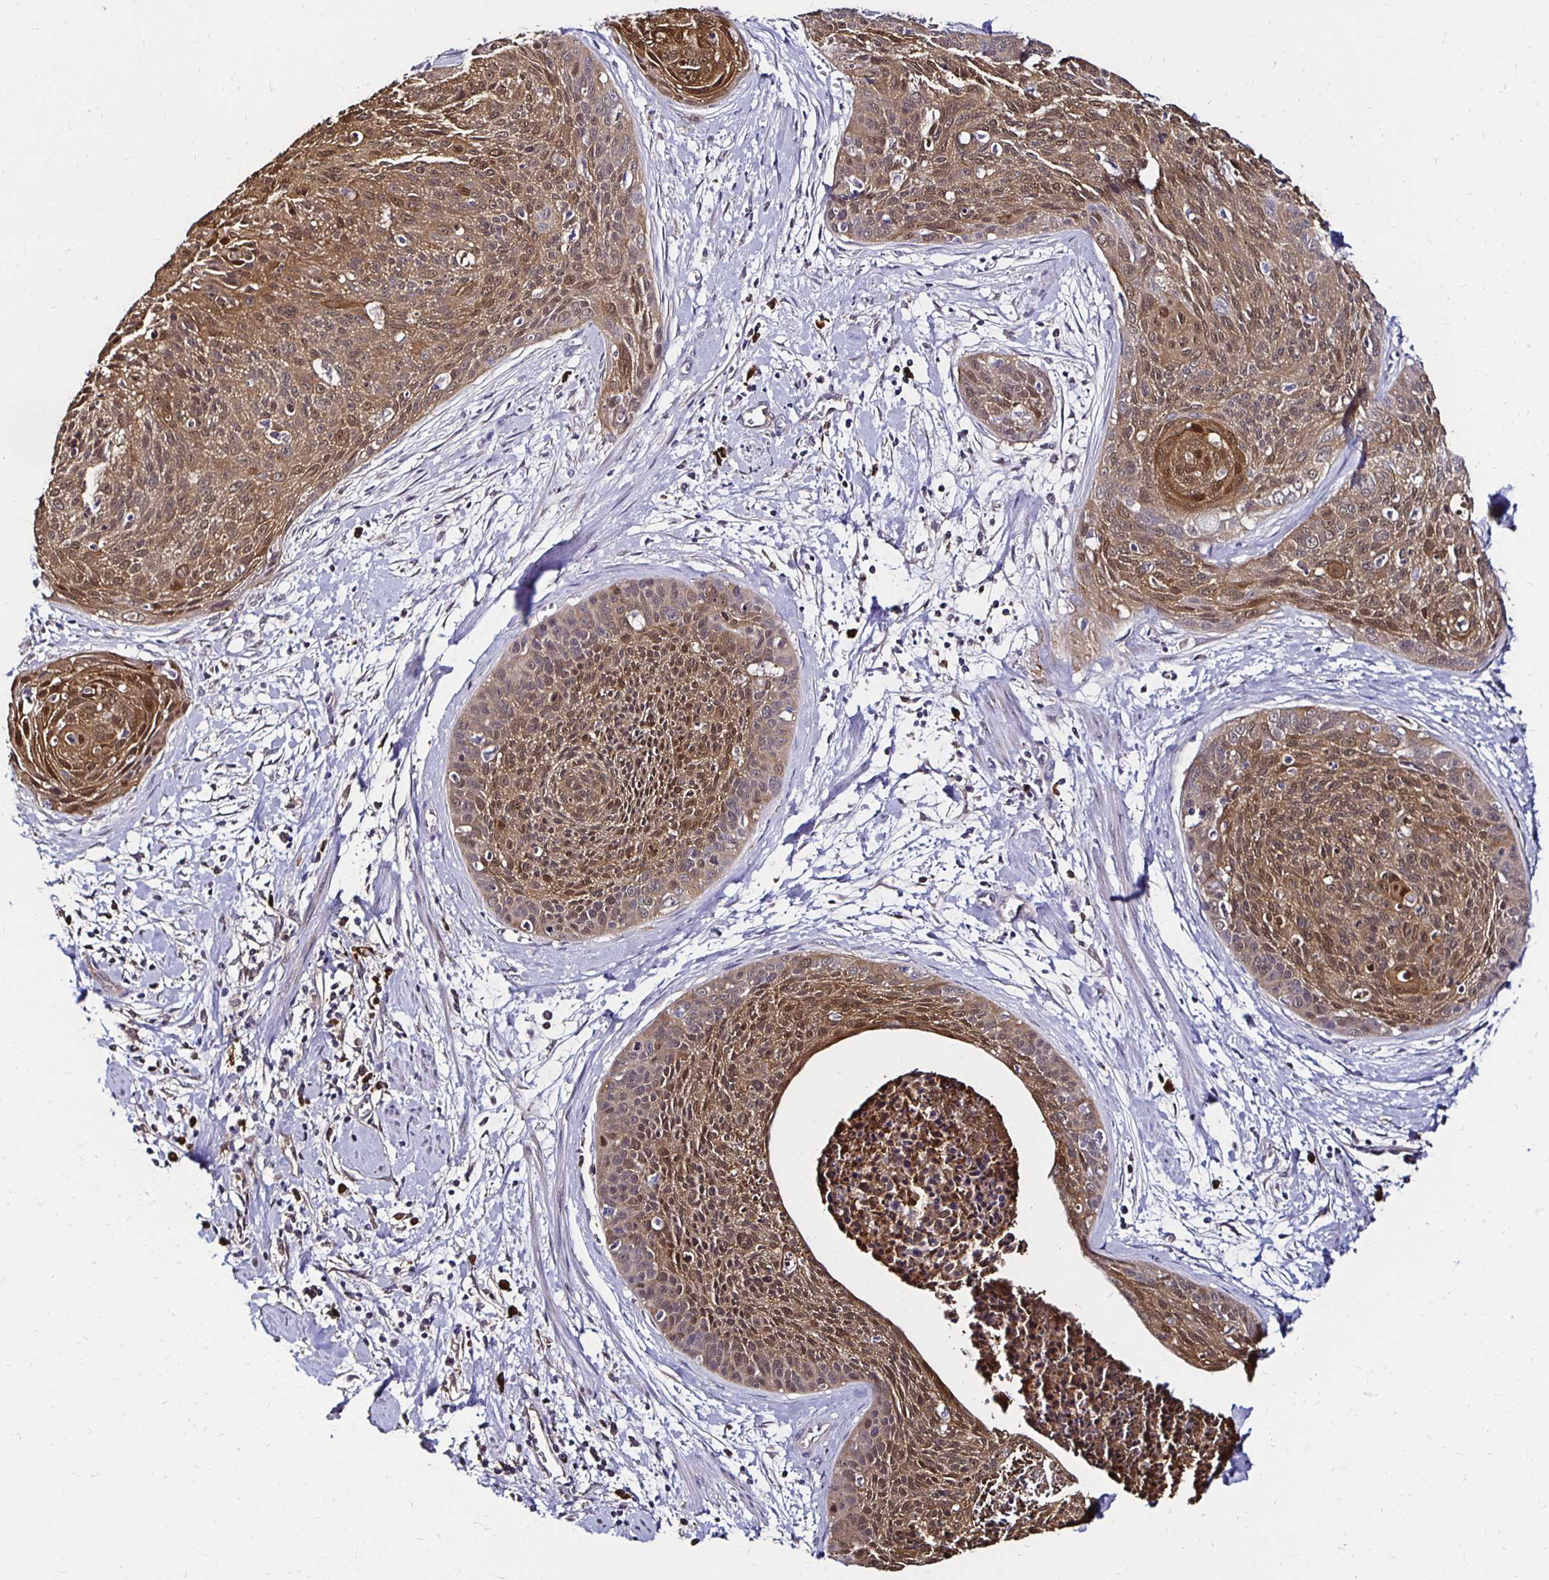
{"staining": {"intensity": "moderate", "quantity": ">75%", "location": "cytoplasmic/membranous,nuclear"}, "tissue": "cervical cancer", "cell_type": "Tumor cells", "image_type": "cancer", "snomed": [{"axis": "morphology", "description": "Squamous cell carcinoma, NOS"}, {"axis": "topography", "description": "Cervix"}], "caption": "An IHC micrograph of neoplastic tissue is shown. Protein staining in brown shows moderate cytoplasmic/membranous and nuclear positivity in squamous cell carcinoma (cervical) within tumor cells.", "gene": "TXN", "patient": {"sex": "female", "age": 55}}